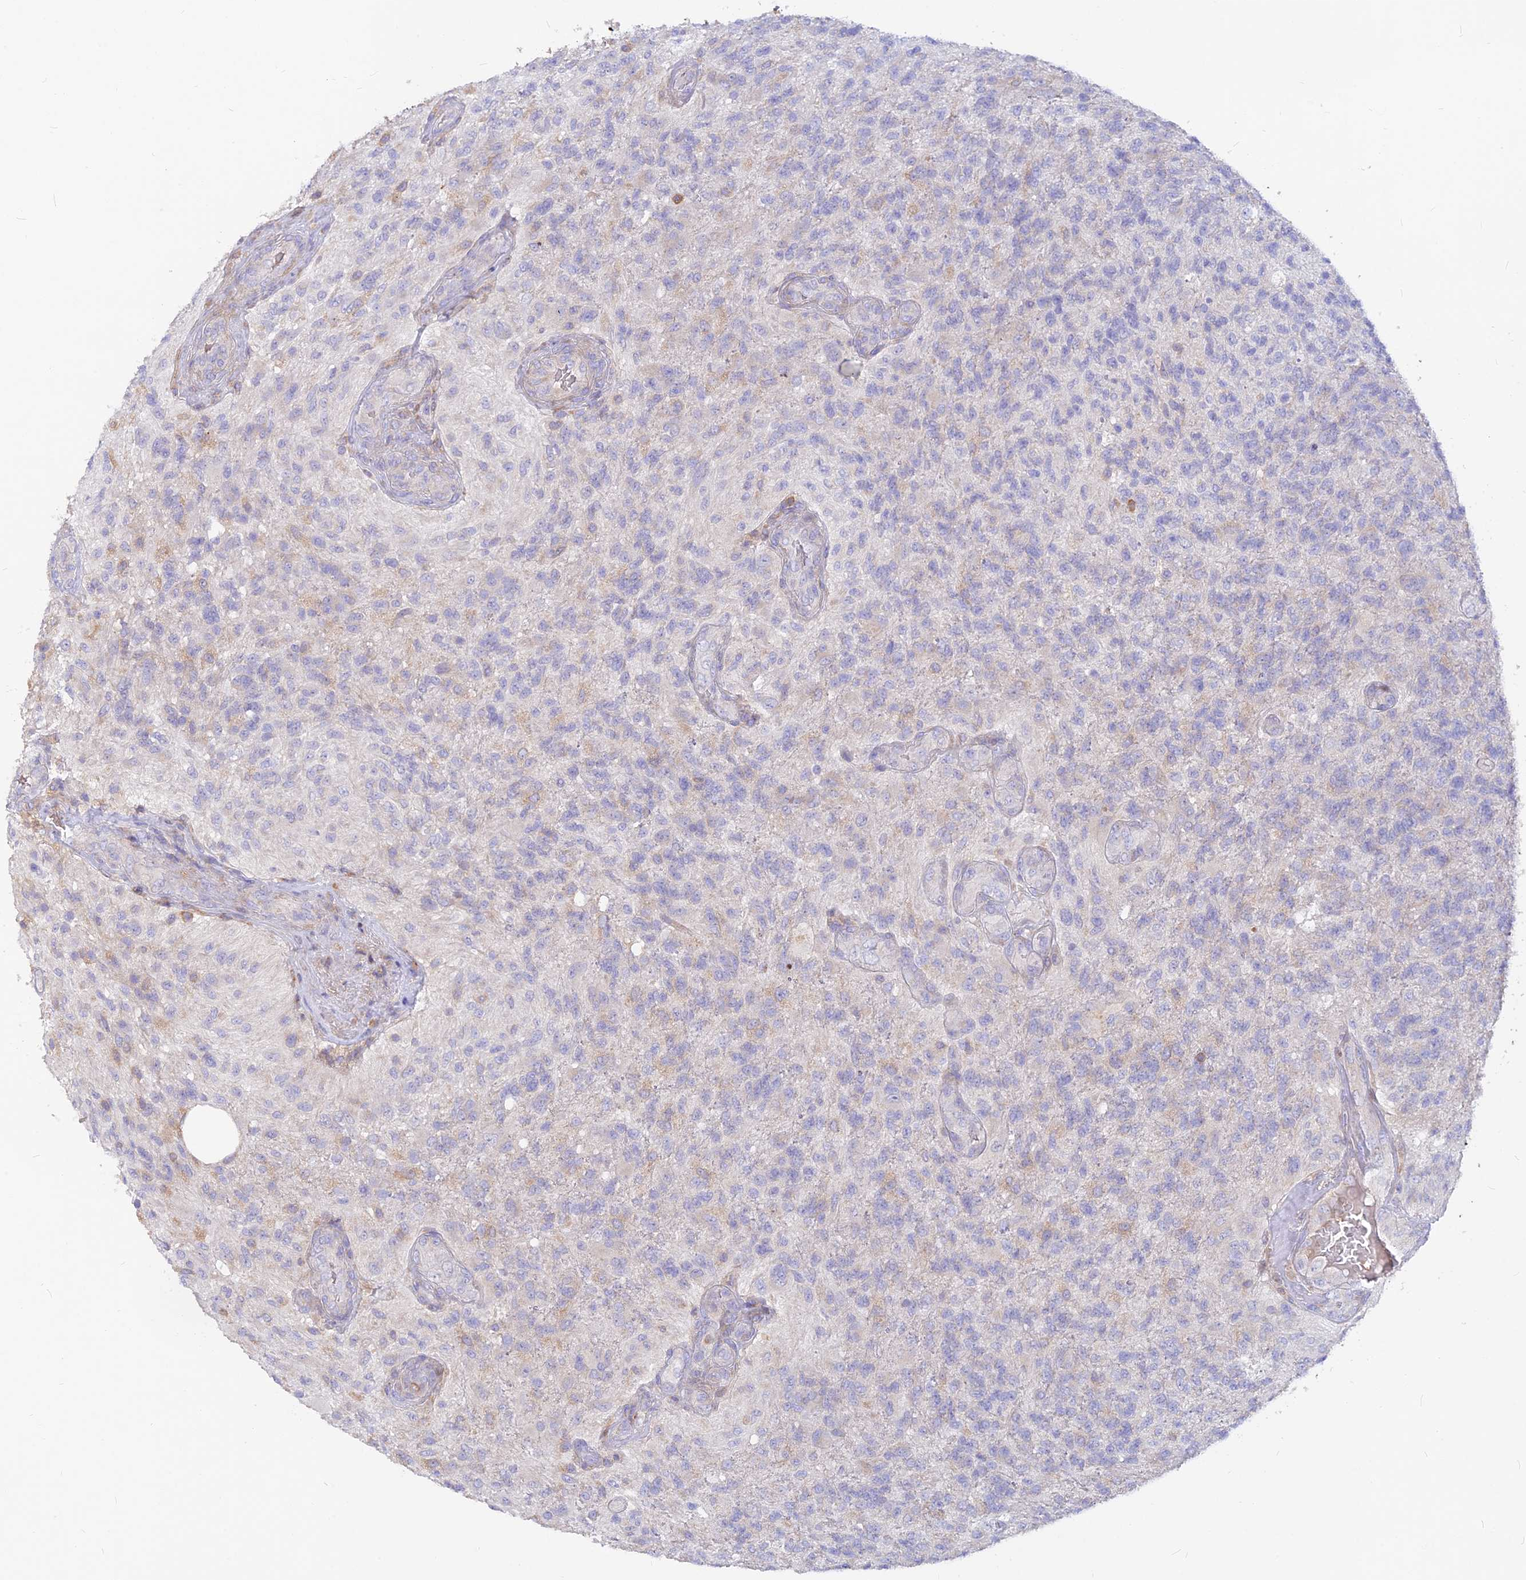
{"staining": {"intensity": "negative", "quantity": "none", "location": "none"}, "tissue": "glioma", "cell_type": "Tumor cells", "image_type": "cancer", "snomed": [{"axis": "morphology", "description": "Glioma, malignant, High grade"}, {"axis": "topography", "description": "Brain"}], "caption": "Malignant high-grade glioma was stained to show a protein in brown. There is no significant staining in tumor cells. Nuclei are stained in blue.", "gene": "DENND2D", "patient": {"sex": "male", "age": 56}}